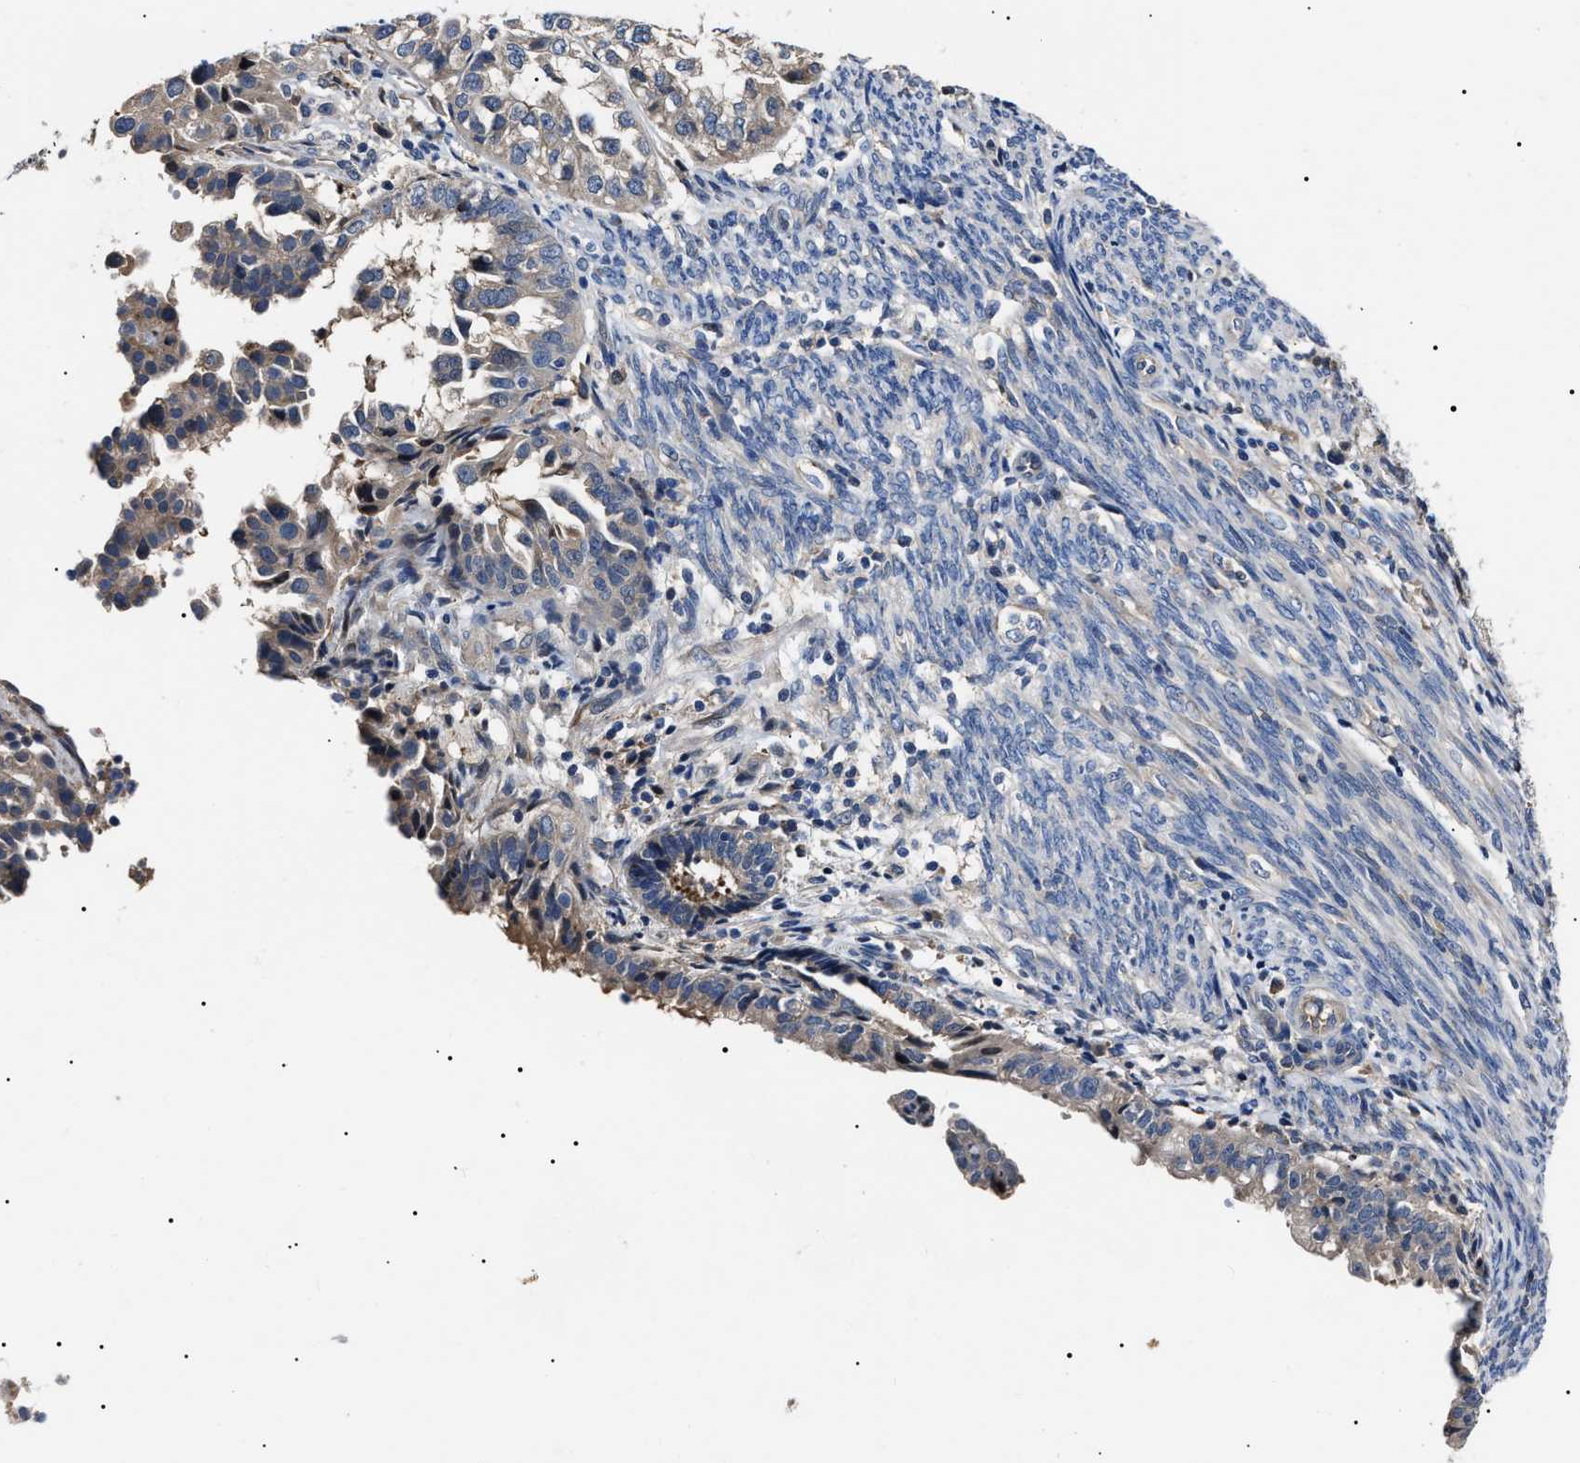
{"staining": {"intensity": "negative", "quantity": "none", "location": "none"}, "tissue": "endometrial cancer", "cell_type": "Tumor cells", "image_type": "cancer", "snomed": [{"axis": "morphology", "description": "Adenocarcinoma, NOS"}, {"axis": "topography", "description": "Endometrium"}], "caption": "Endometrial cancer (adenocarcinoma) stained for a protein using immunohistochemistry (IHC) demonstrates no staining tumor cells.", "gene": "IFT81", "patient": {"sex": "female", "age": 85}}